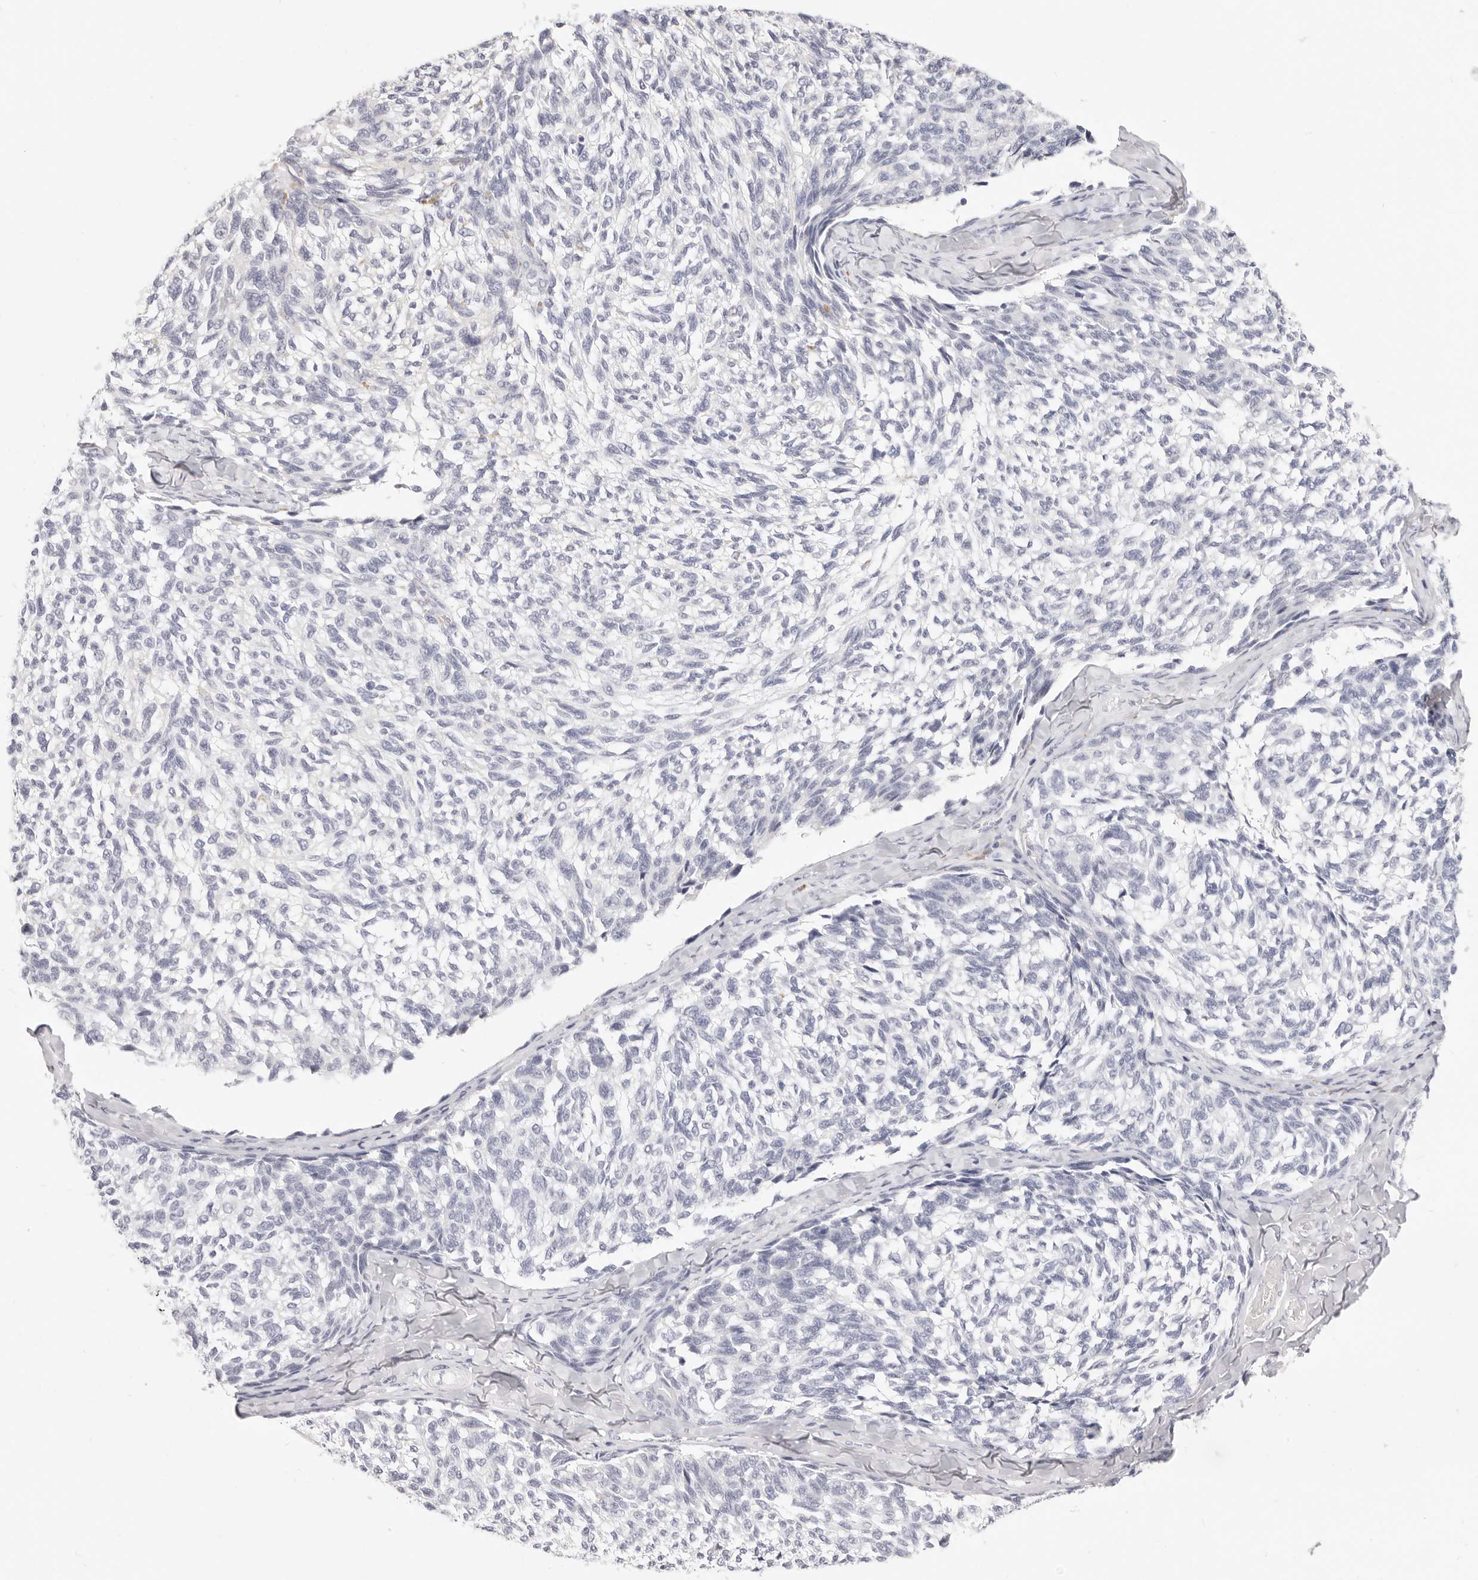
{"staining": {"intensity": "negative", "quantity": "none", "location": "none"}, "tissue": "melanoma", "cell_type": "Tumor cells", "image_type": "cancer", "snomed": [{"axis": "morphology", "description": "Malignant melanoma, NOS"}, {"axis": "topography", "description": "Skin"}], "caption": "Immunohistochemistry micrograph of neoplastic tissue: human melanoma stained with DAB reveals no significant protein staining in tumor cells. The staining is performed using DAB brown chromogen with nuclei counter-stained in using hematoxylin.", "gene": "CAMP", "patient": {"sex": "female", "age": 73}}